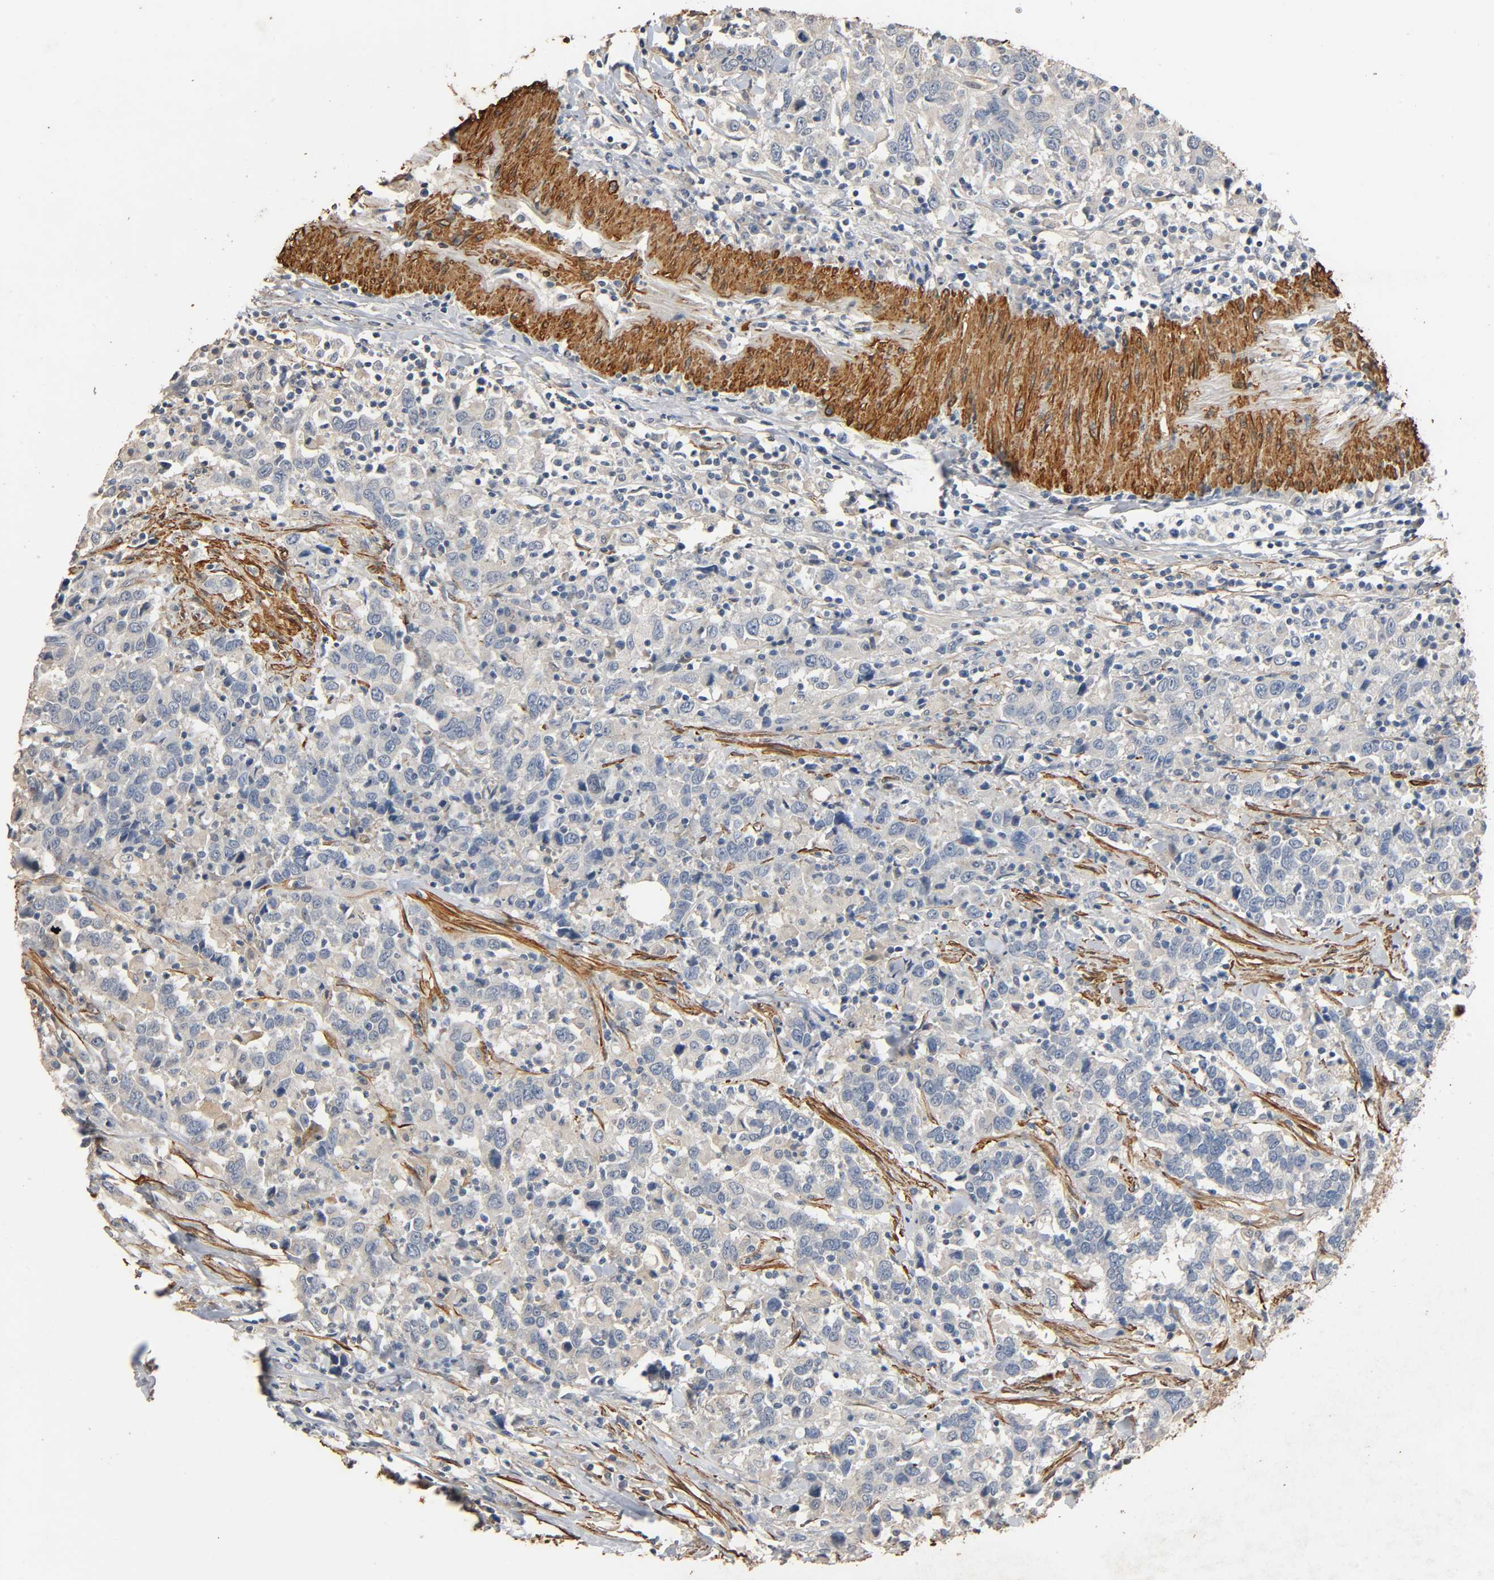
{"staining": {"intensity": "weak", "quantity": ">75%", "location": "cytoplasmic/membranous"}, "tissue": "urothelial cancer", "cell_type": "Tumor cells", "image_type": "cancer", "snomed": [{"axis": "morphology", "description": "Urothelial carcinoma, High grade"}, {"axis": "topography", "description": "Urinary bladder"}], "caption": "Immunohistochemistry image of urothelial cancer stained for a protein (brown), which demonstrates low levels of weak cytoplasmic/membranous staining in approximately >75% of tumor cells.", "gene": "GSTA3", "patient": {"sex": "male", "age": 61}}